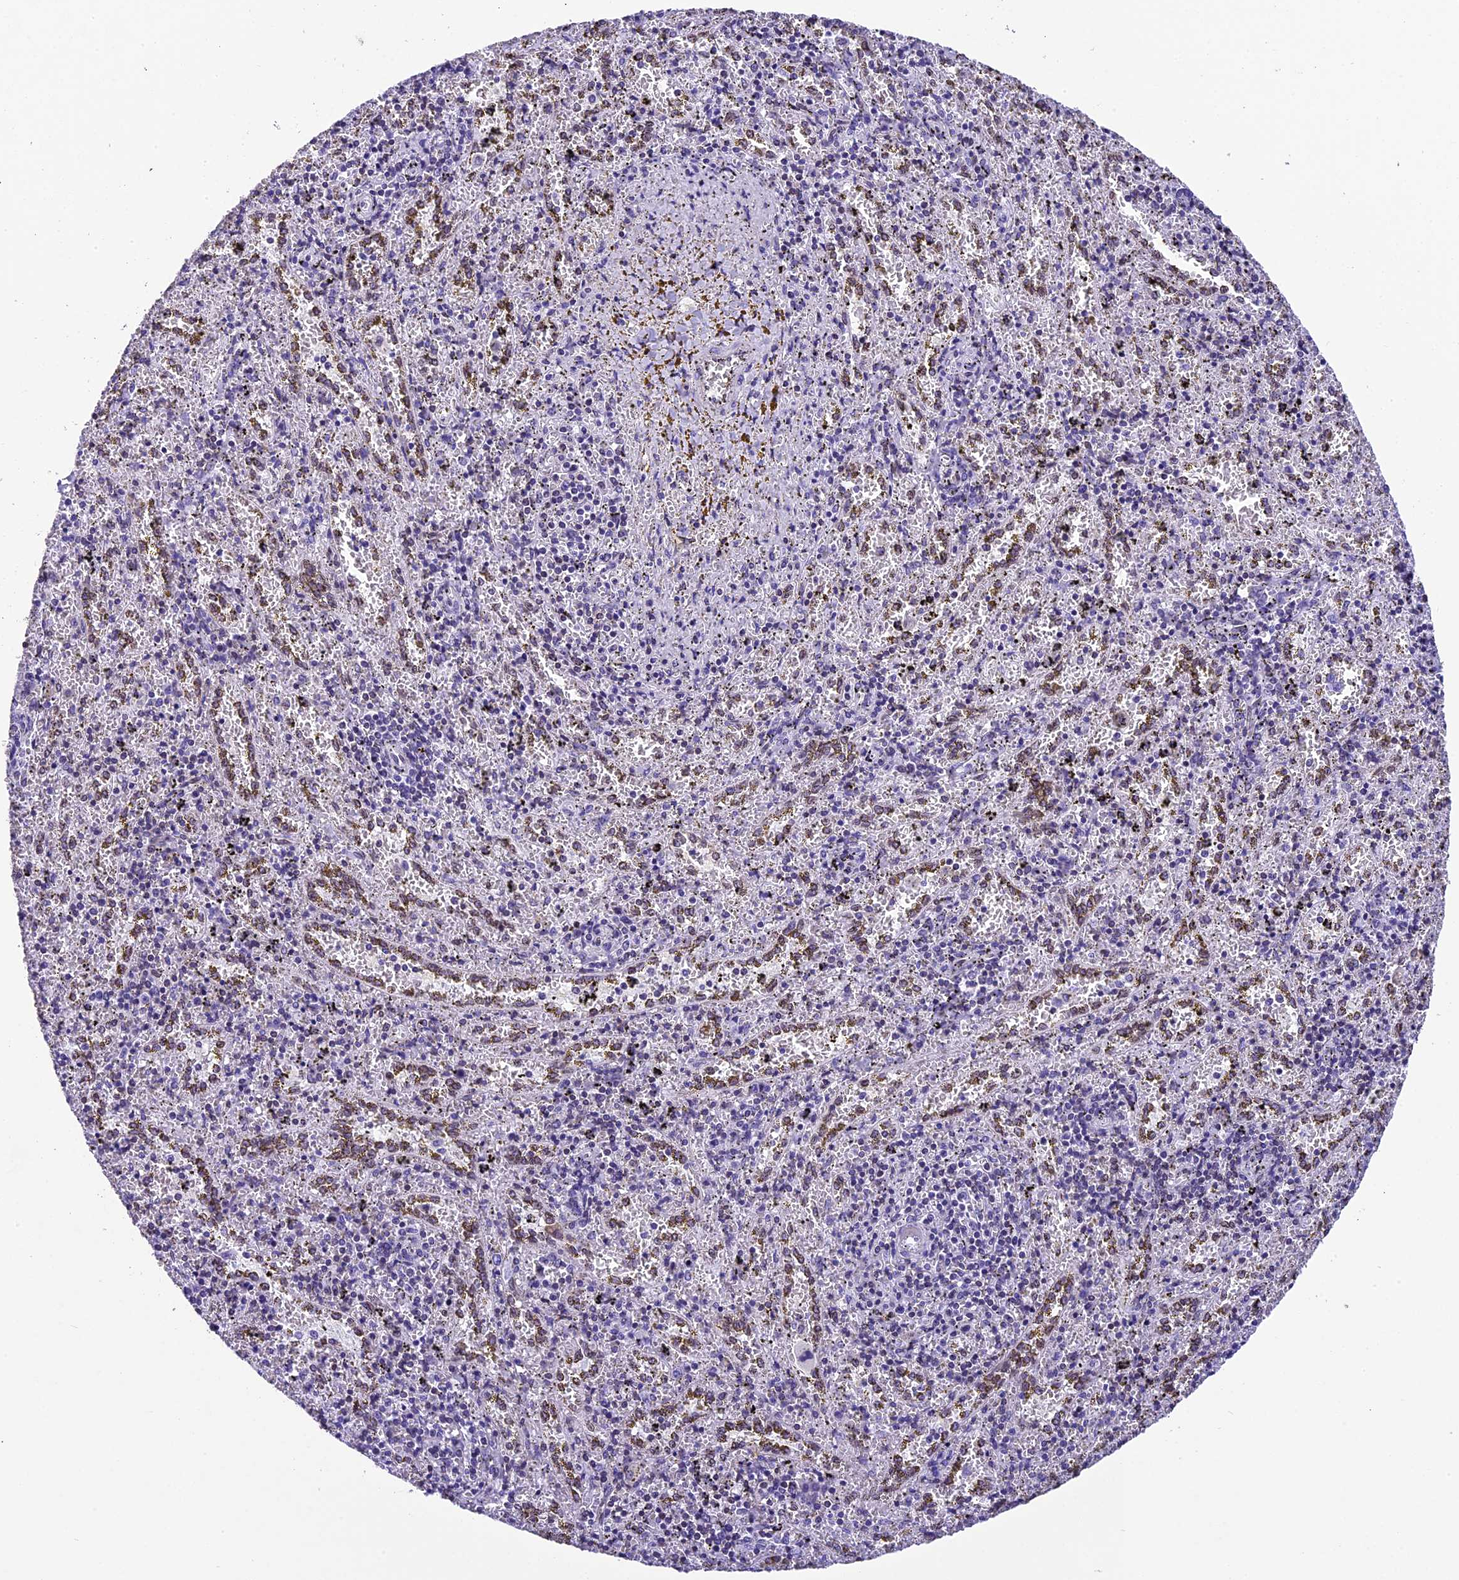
{"staining": {"intensity": "negative", "quantity": "none", "location": "none"}, "tissue": "spleen", "cell_type": "Cells in red pulp", "image_type": "normal", "snomed": [{"axis": "morphology", "description": "Normal tissue, NOS"}, {"axis": "topography", "description": "Spleen"}], "caption": "High power microscopy micrograph of an immunohistochemistry image of benign spleen, revealing no significant positivity in cells in red pulp. (Stains: DAB (3,3'-diaminobenzidine) IHC with hematoxylin counter stain, Microscopy: brightfield microscopy at high magnification).", "gene": "METTL25", "patient": {"sex": "male", "age": 11}}